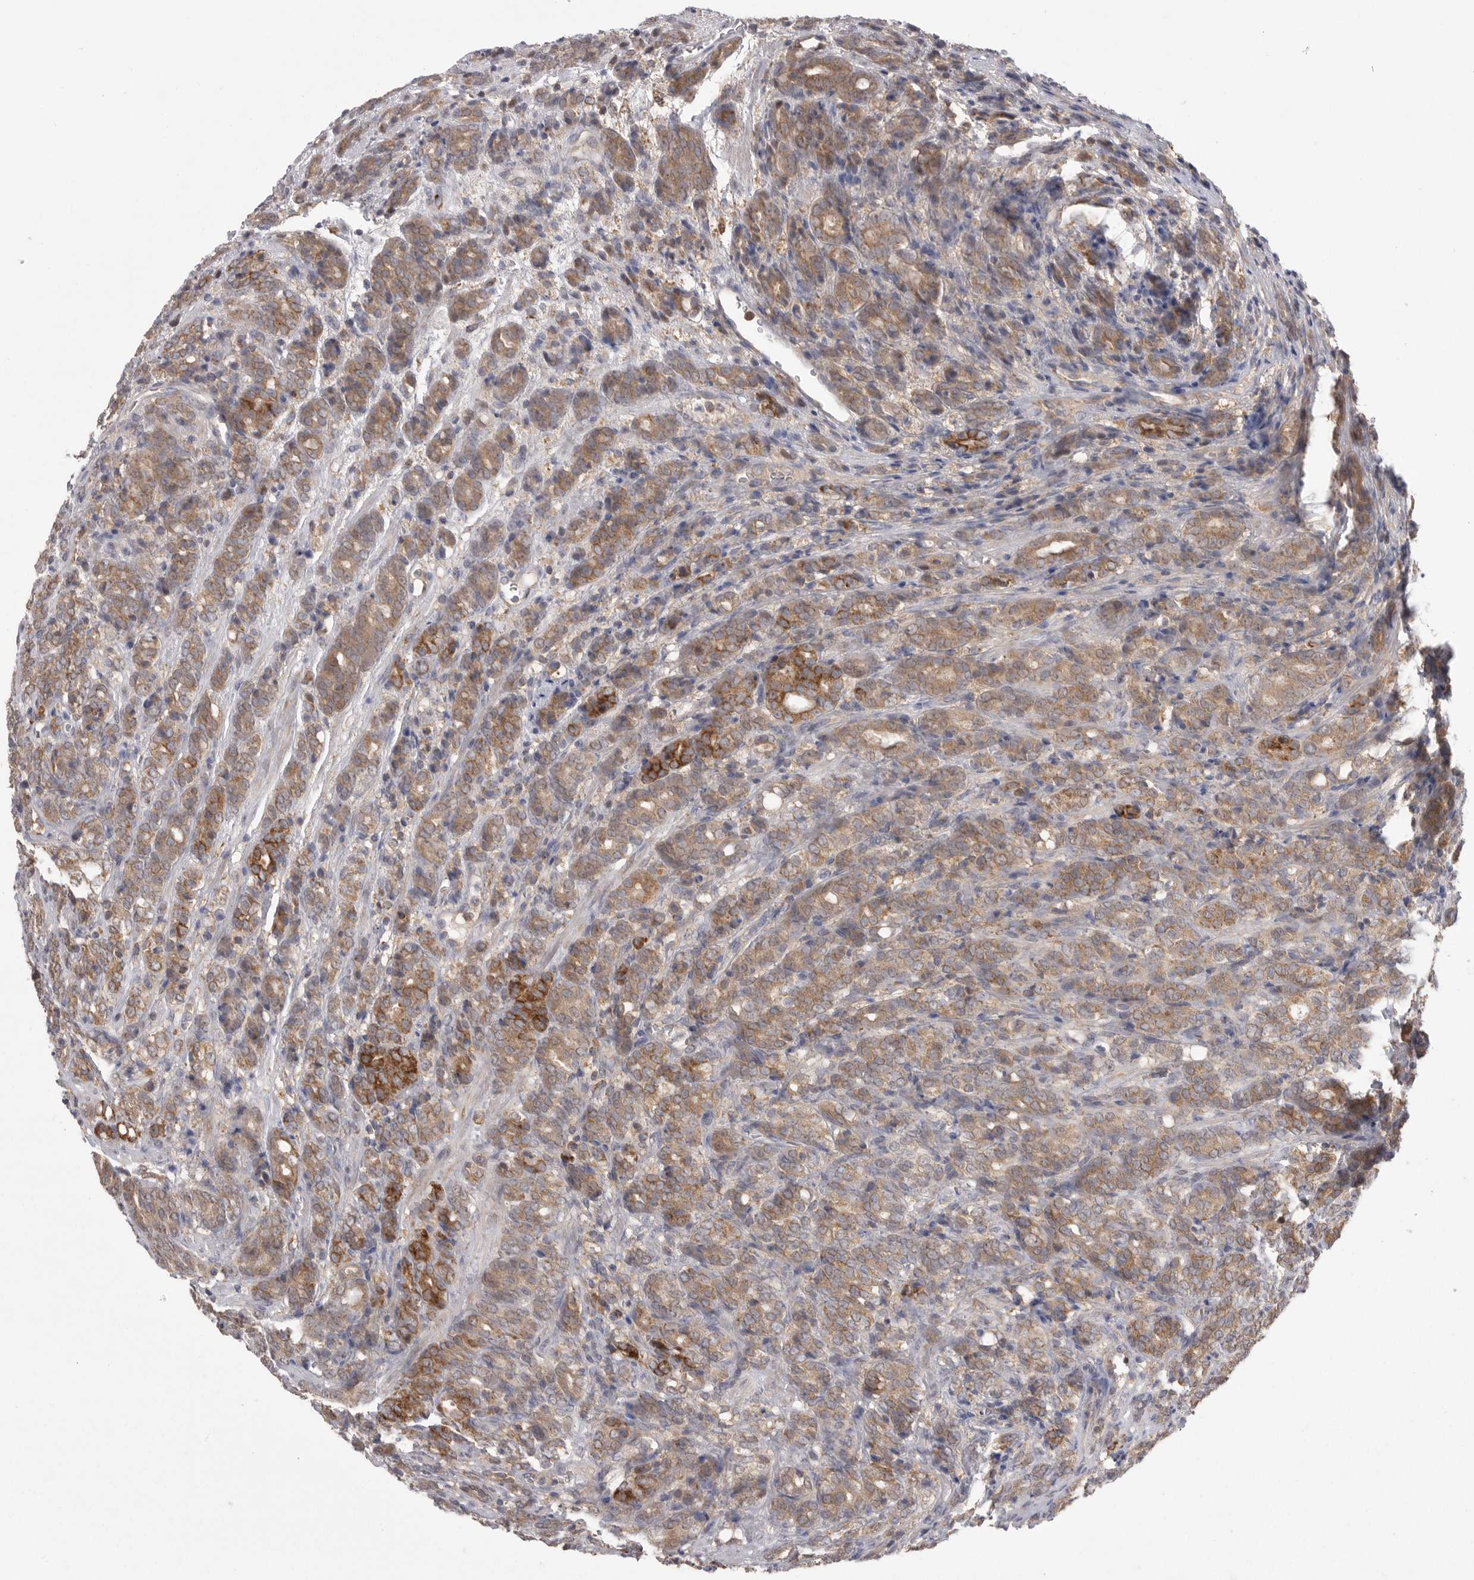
{"staining": {"intensity": "moderate", "quantity": ">75%", "location": "cytoplasmic/membranous"}, "tissue": "prostate cancer", "cell_type": "Tumor cells", "image_type": "cancer", "snomed": [{"axis": "morphology", "description": "Adenocarcinoma, High grade"}, {"axis": "topography", "description": "Prostate"}], "caption": "Moderate cytoplasmic/membranous positivity is present in about >75% of tumor cells in adenocarcinoma (high-grade) (prostate).", "gene": "KYAT3", "patient": {"sex": "male", "age": 62}}